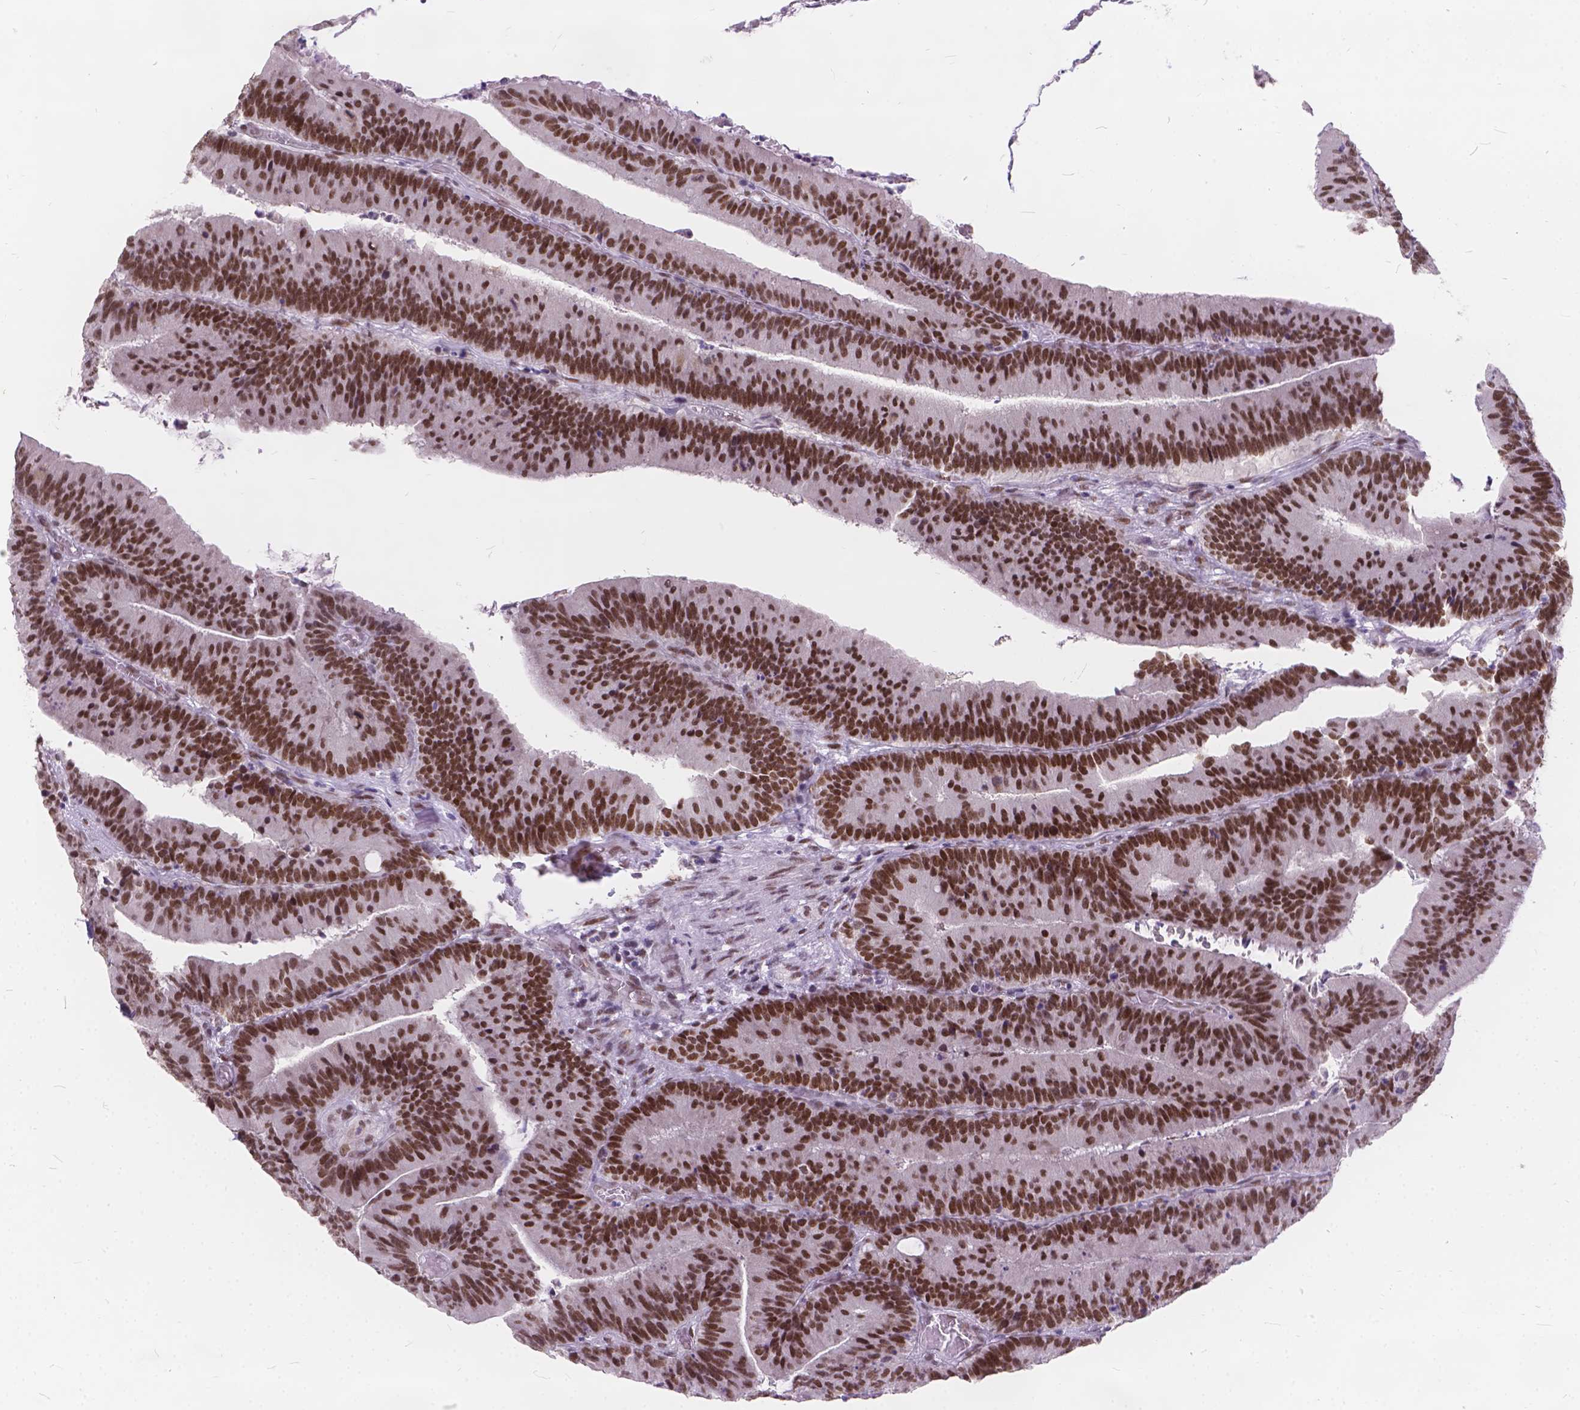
{"staining": {"intensity": "moderate", "quantity": ">75%", "location": "nuclear"}, "tissue": "colorectal cancer", "cell_type": "Tumor cells", "image_type": "cancer", "snomed": [{"axis": "morphology", "description": "Adenocarcinoma, NOS"}, {"axis": "topography", "description": "Colon"}], "caption": "There is medium levels of moderate nuclear expression in tumor cells of colorectal cancer (adenocarcinoma), as demonstrated by immunohistochemical staining (brown color).", "gene": "FAM53A", "patient": {"sex": "female", "age": 78}}